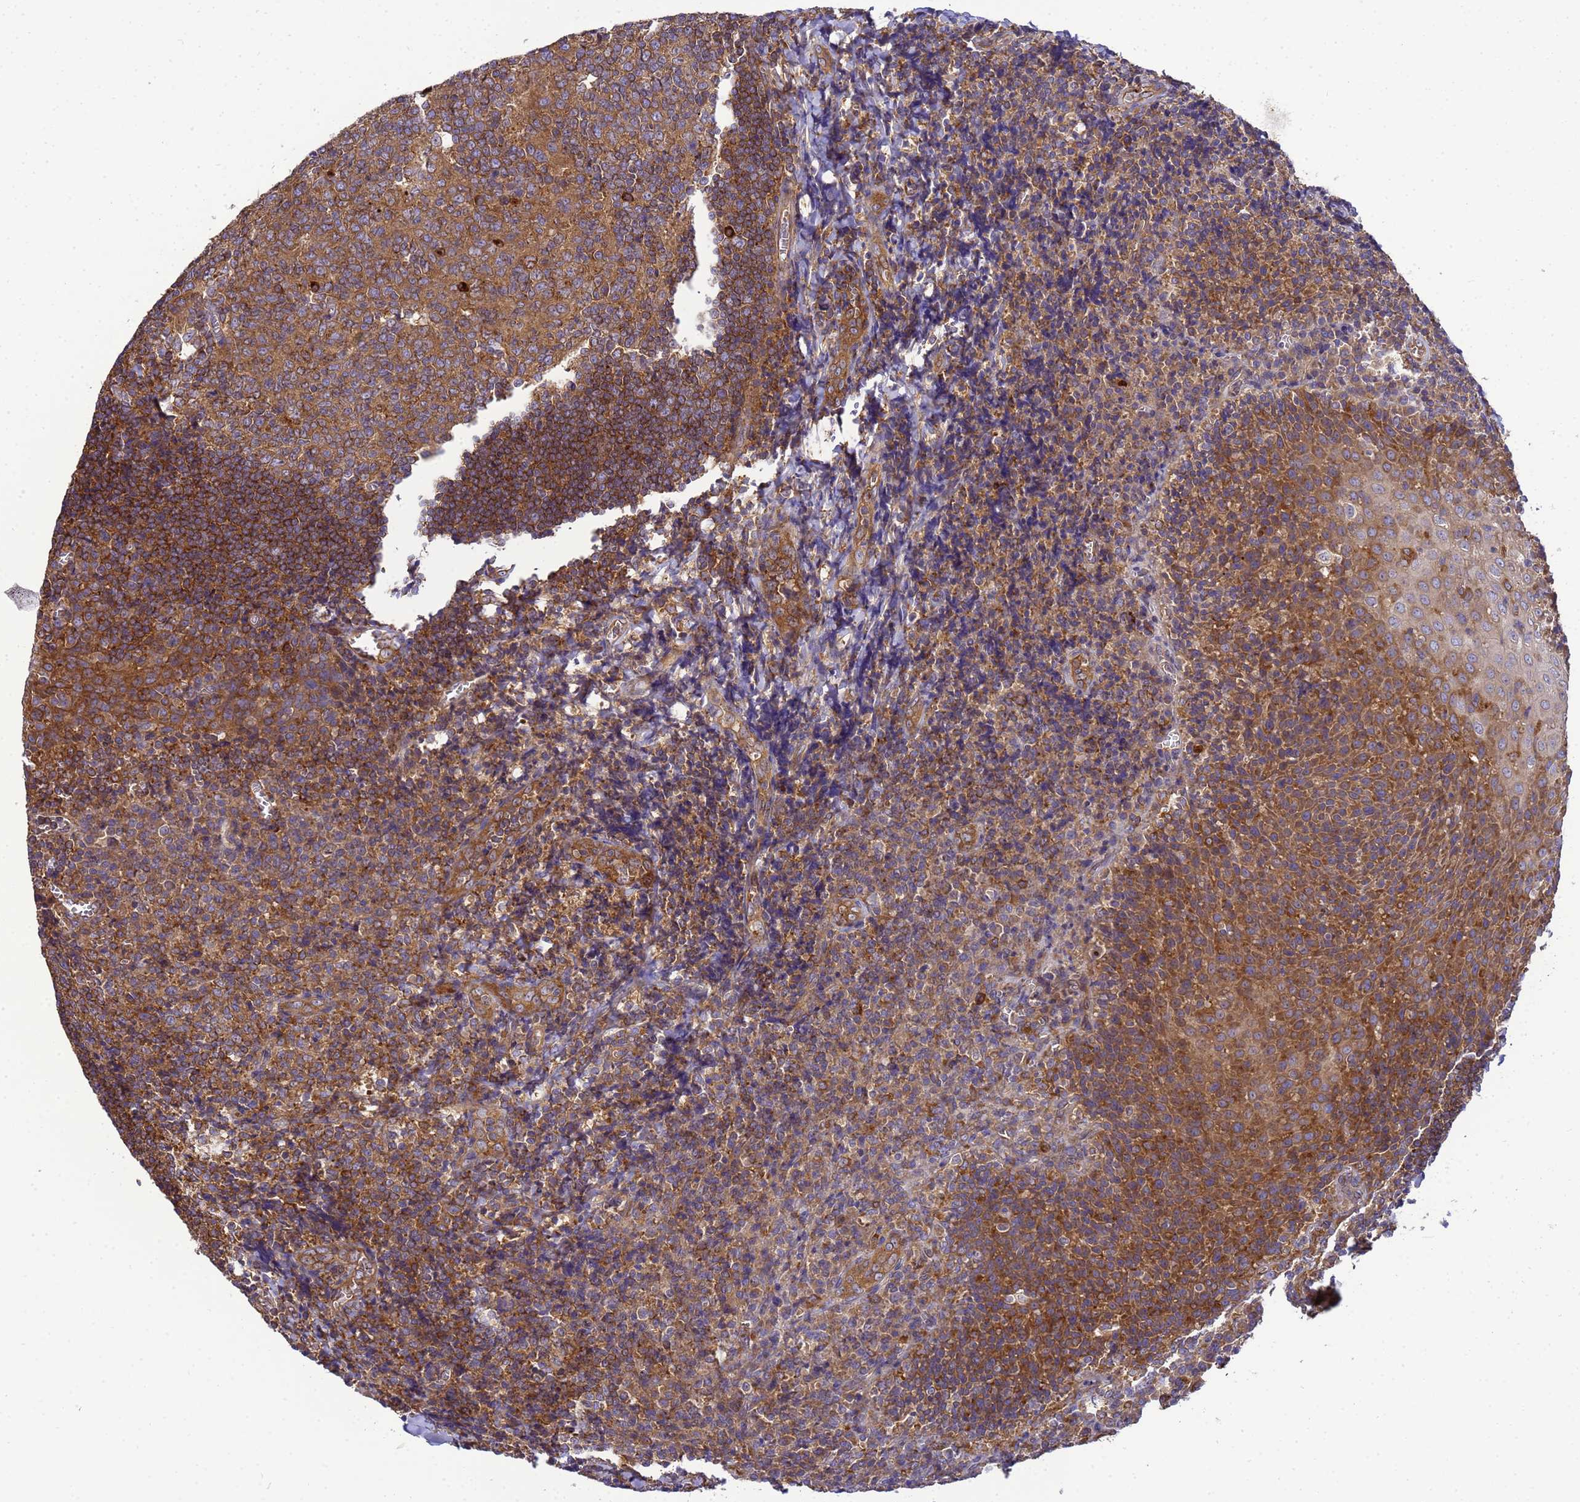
{"staining": {"intensity": "moderate", "quantity": ">75%", "location": "cytoplasmic/membranous"}, "tissue": "tonsil", "cell_type": "Germinal center cells", "image_type": "normal", "snomed": [{"axis": "morphology", "description": "Normal tissue, NOS"}, {"axis": "topography", "description": "Tonsil"}], "caption": "Moderate cytoplasmic/membranous expression for a protein is seen in approximately >75% of germinal center cells of normal tonsil using immunohistochemistry (IHC).", "gene": "BECN1", "patient": {"sex": "male", "age": 27}}